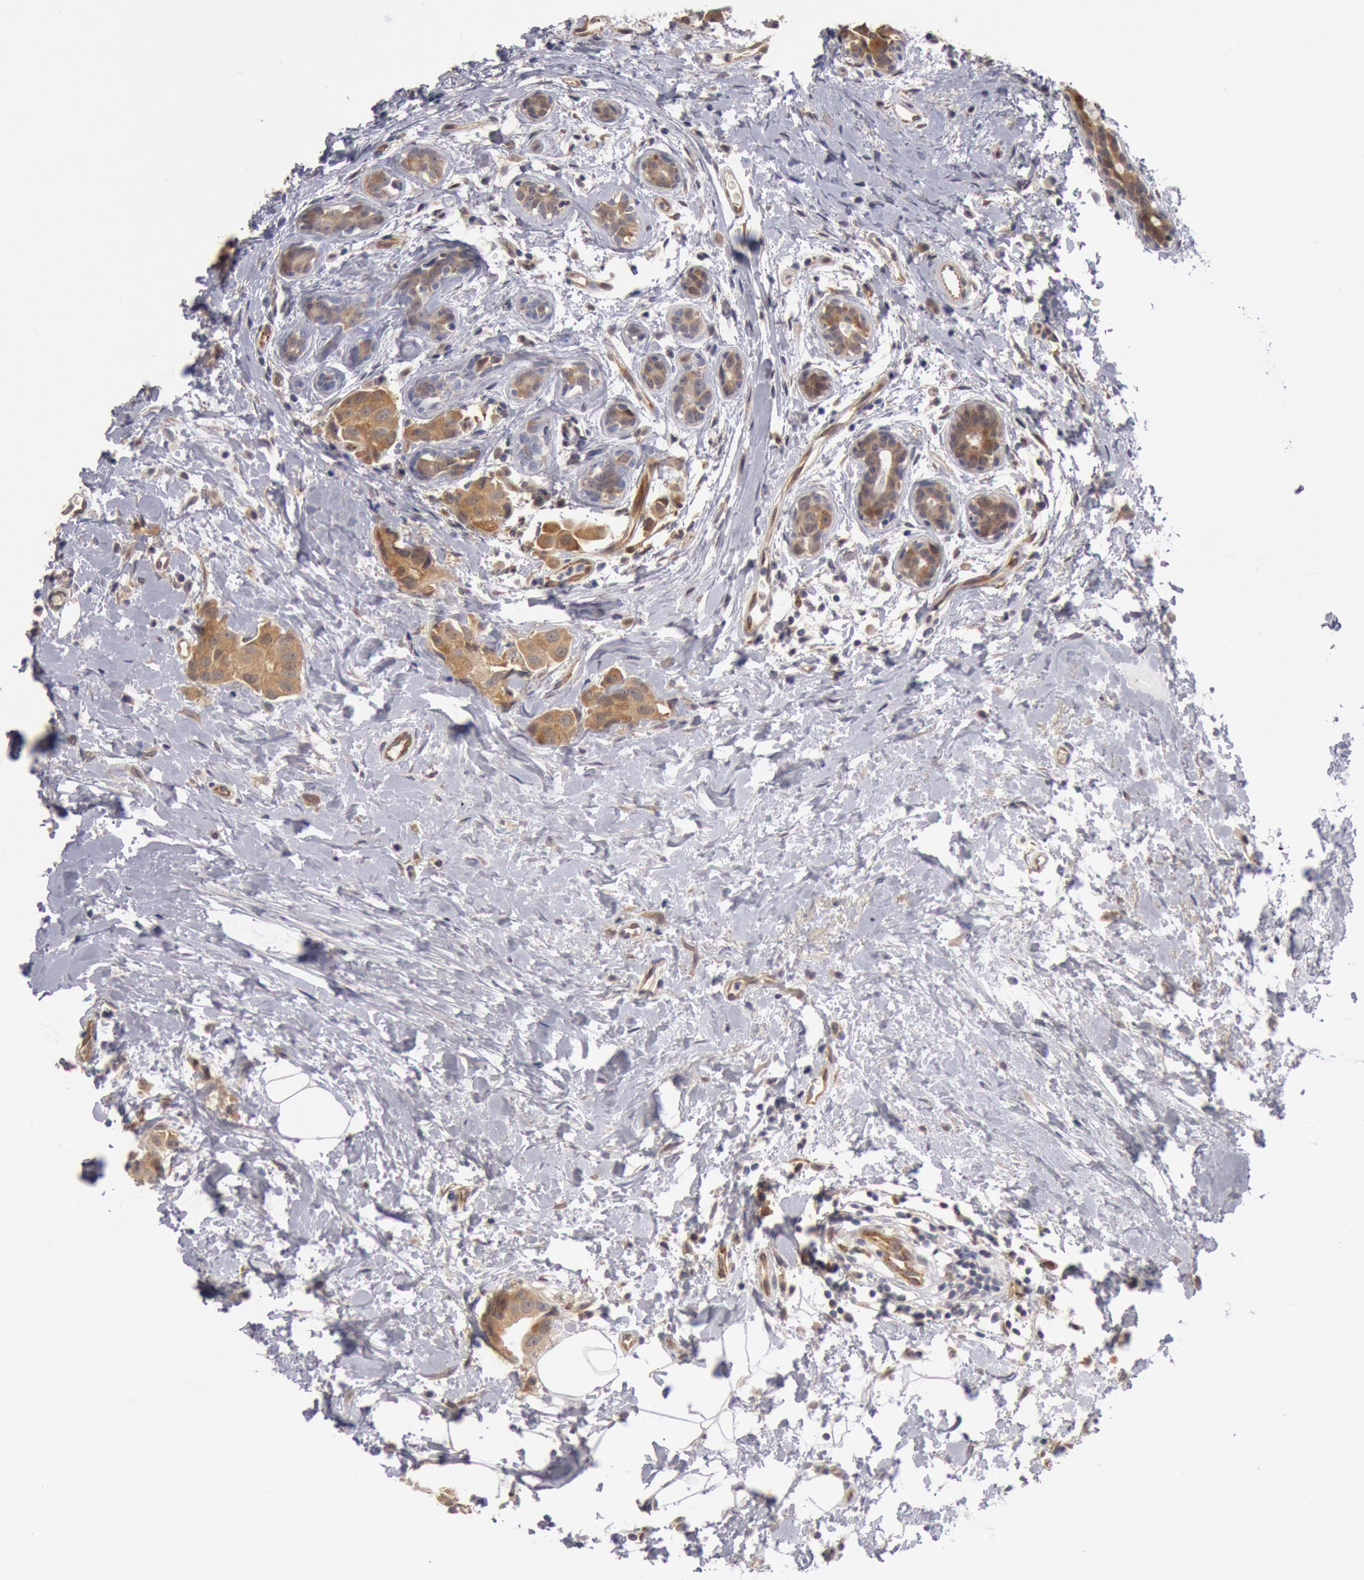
{"staining": {"intensity": "moderate", "quantity": ">75%", "location": "cytoplasmic/membranous"}, "tissue": "breast cancer", "cell_type": "Tumor cells", "image_type": "cancer", "snomed": [{"axis": "morphology", "description": "Duct carcinoma"}, {"axis": "topography", "description": "Breast"}], "caption": "IHC staining of infiltrating ductal carcinoma (breast), which demonstrates medium levels of moderate cytoplasmic/membranous staining in approximately >75% of tumor cells indicating moderate cytoplasmic/membranous protein staining. The staining was performed using DAB (3,3'-diaminobenzidine) (brown) for protein detection and nuclei were counterstained in hematoxylin (blue).", "gene": "DNAJA1", "patient": {"sex": "female", "age": 40}}